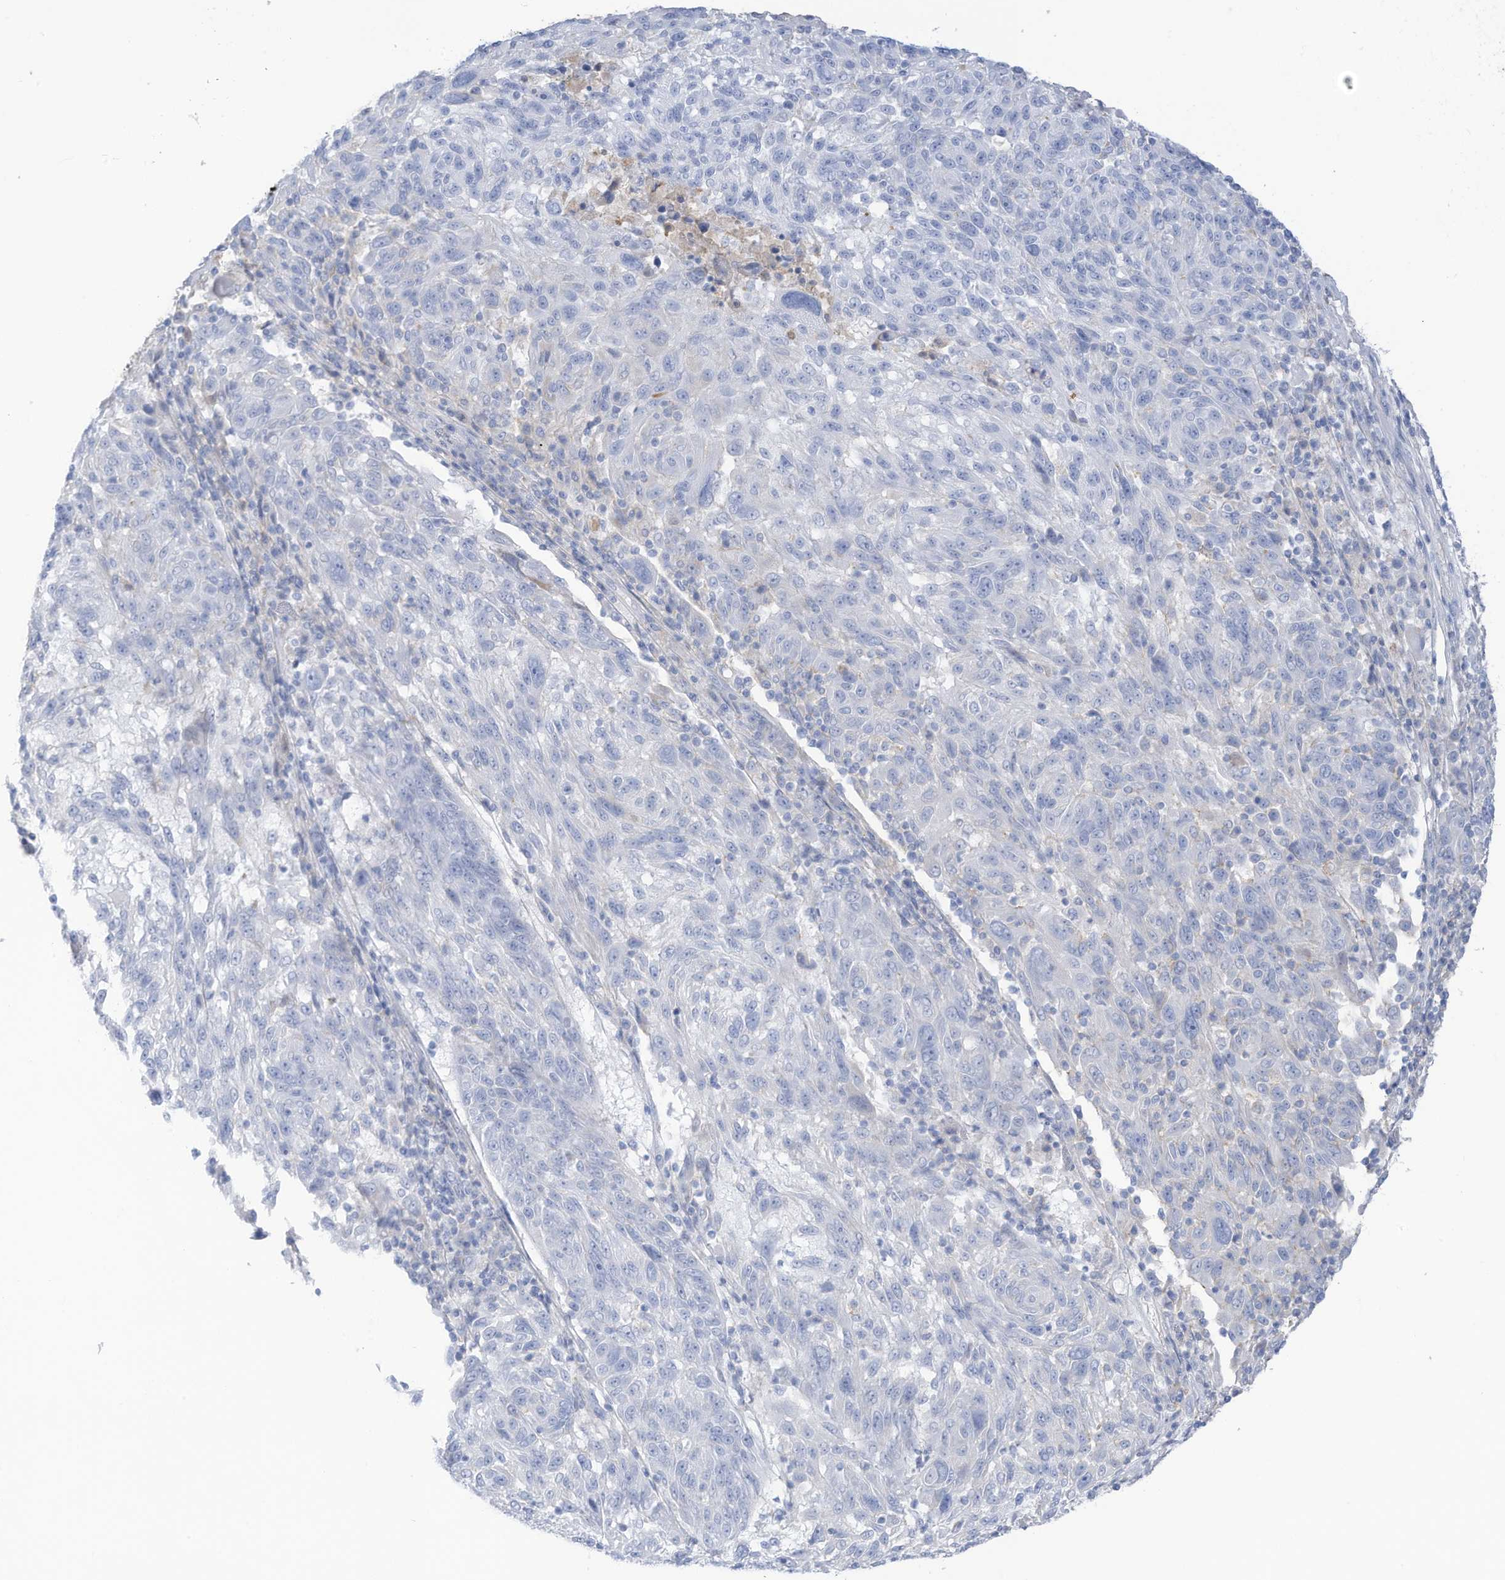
{"staining": {"intensity": "negative", "quantity": "none", "location": "none"}, "tissue": "melanoma", "cell_type": "Tumor cells", "image_type": "cancer", "snomed": [{"axis": "morphology", "description": "Malignant melanoma, NOS"}, {"axis": "topography", "description": "Skin"}], "caption": "An IHC photomicrograph of melanoma is shown. There is no staining in tumor cells of melanoma.", "gene": "HSD17B13", "patient": {"sex": "male", "age": 53}}